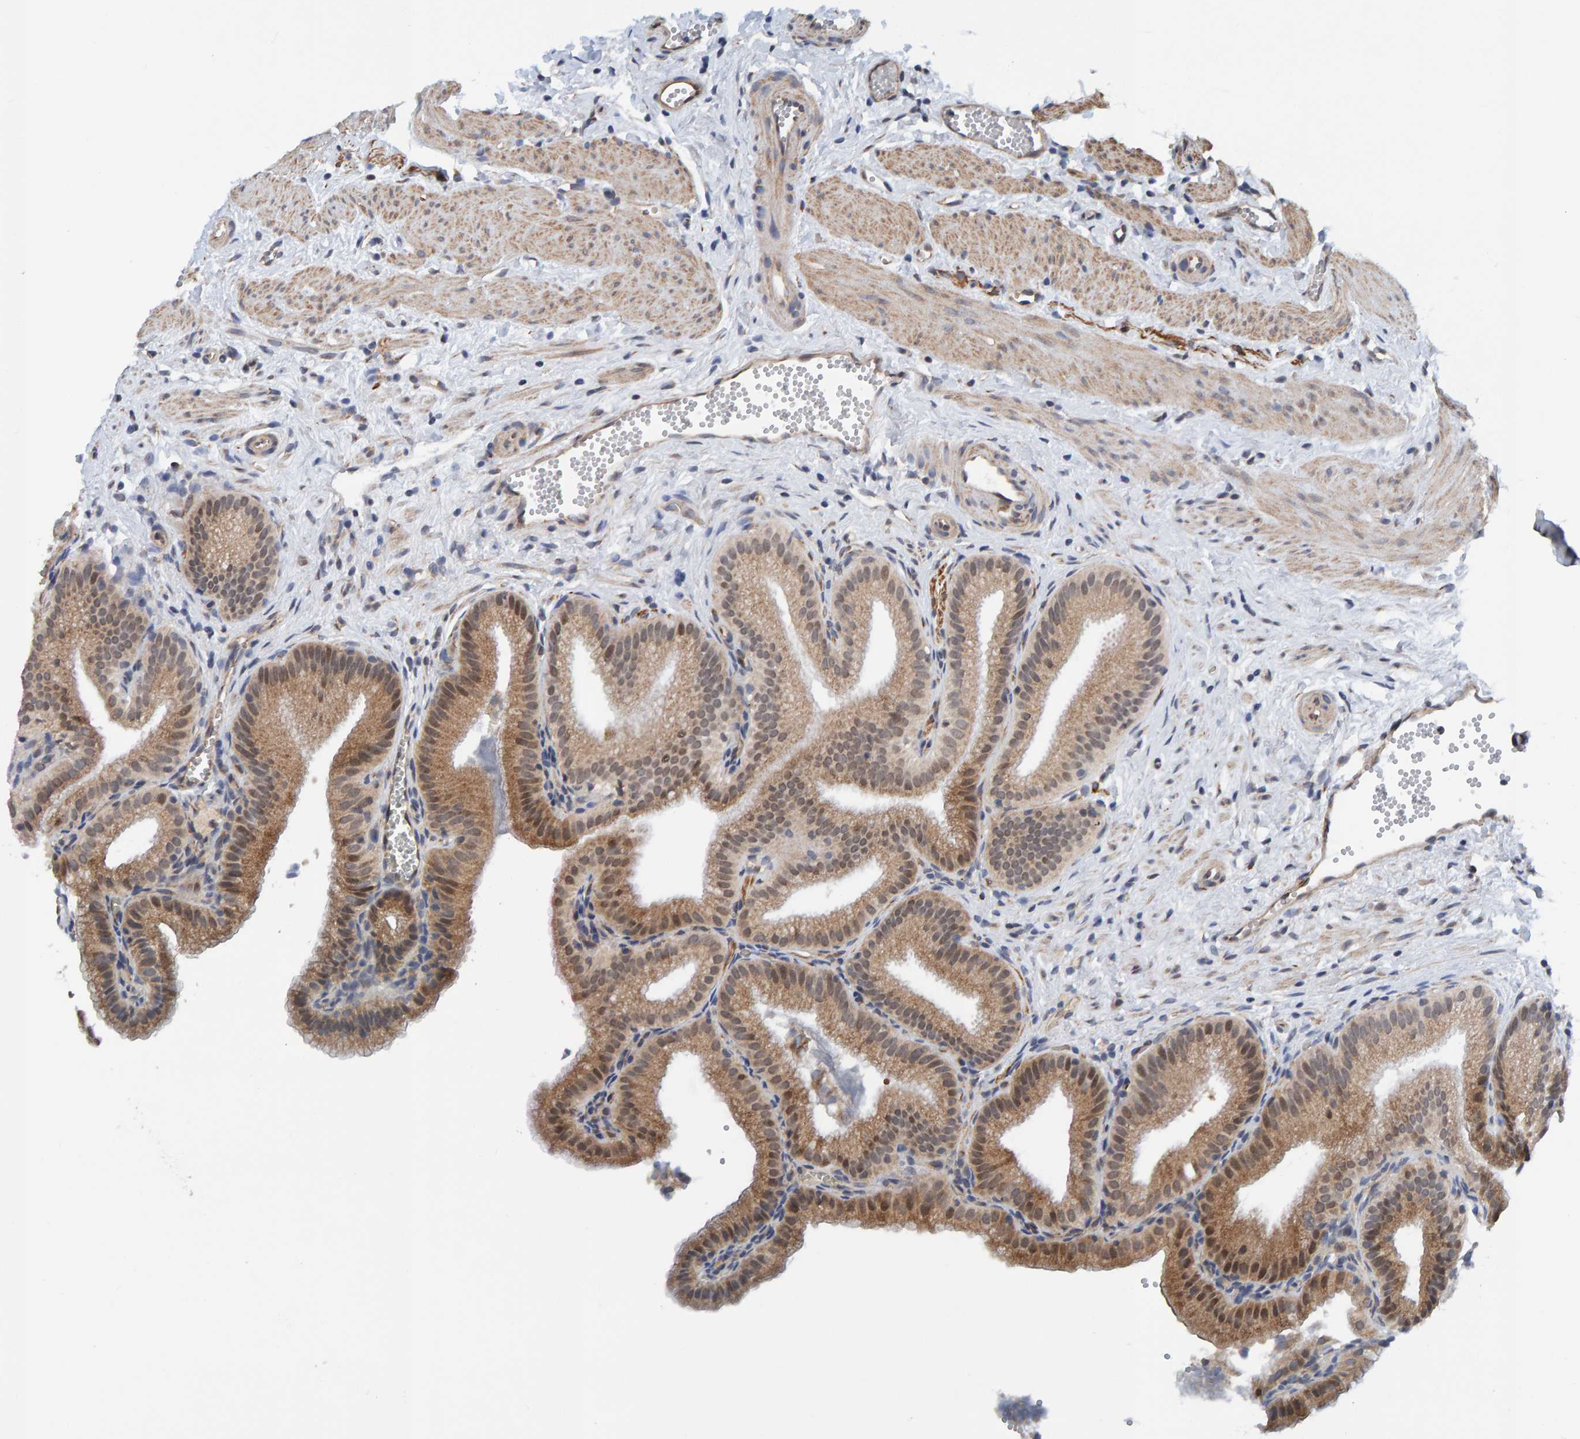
{"staining": {"intensity": "moderate", "quantity": ">75%", "location": "cytoplasmic/membranous"}, "tissue": "gallbladder", "cell_type": "Glandular cells", "image_type": "normal", "snomed": [{"axis": "morphology", "description": "Normal tissue, NOS"}, {"axis": "topography", "description": "Gallbladder"}], "caption": "Brown immunohistochemical staining in benign human gallbladder displays moderate cytoplasmic/membranous staining in about >75% of glandular cells. The staining is performed using DAB (3,3'-diaminobenzidine) brown chromogen to label protein expression. The nuclei are counter-stained blue using hematoxylin.", "gene": "SCRN2", "patient": {"sex": "male", "age": 38}}